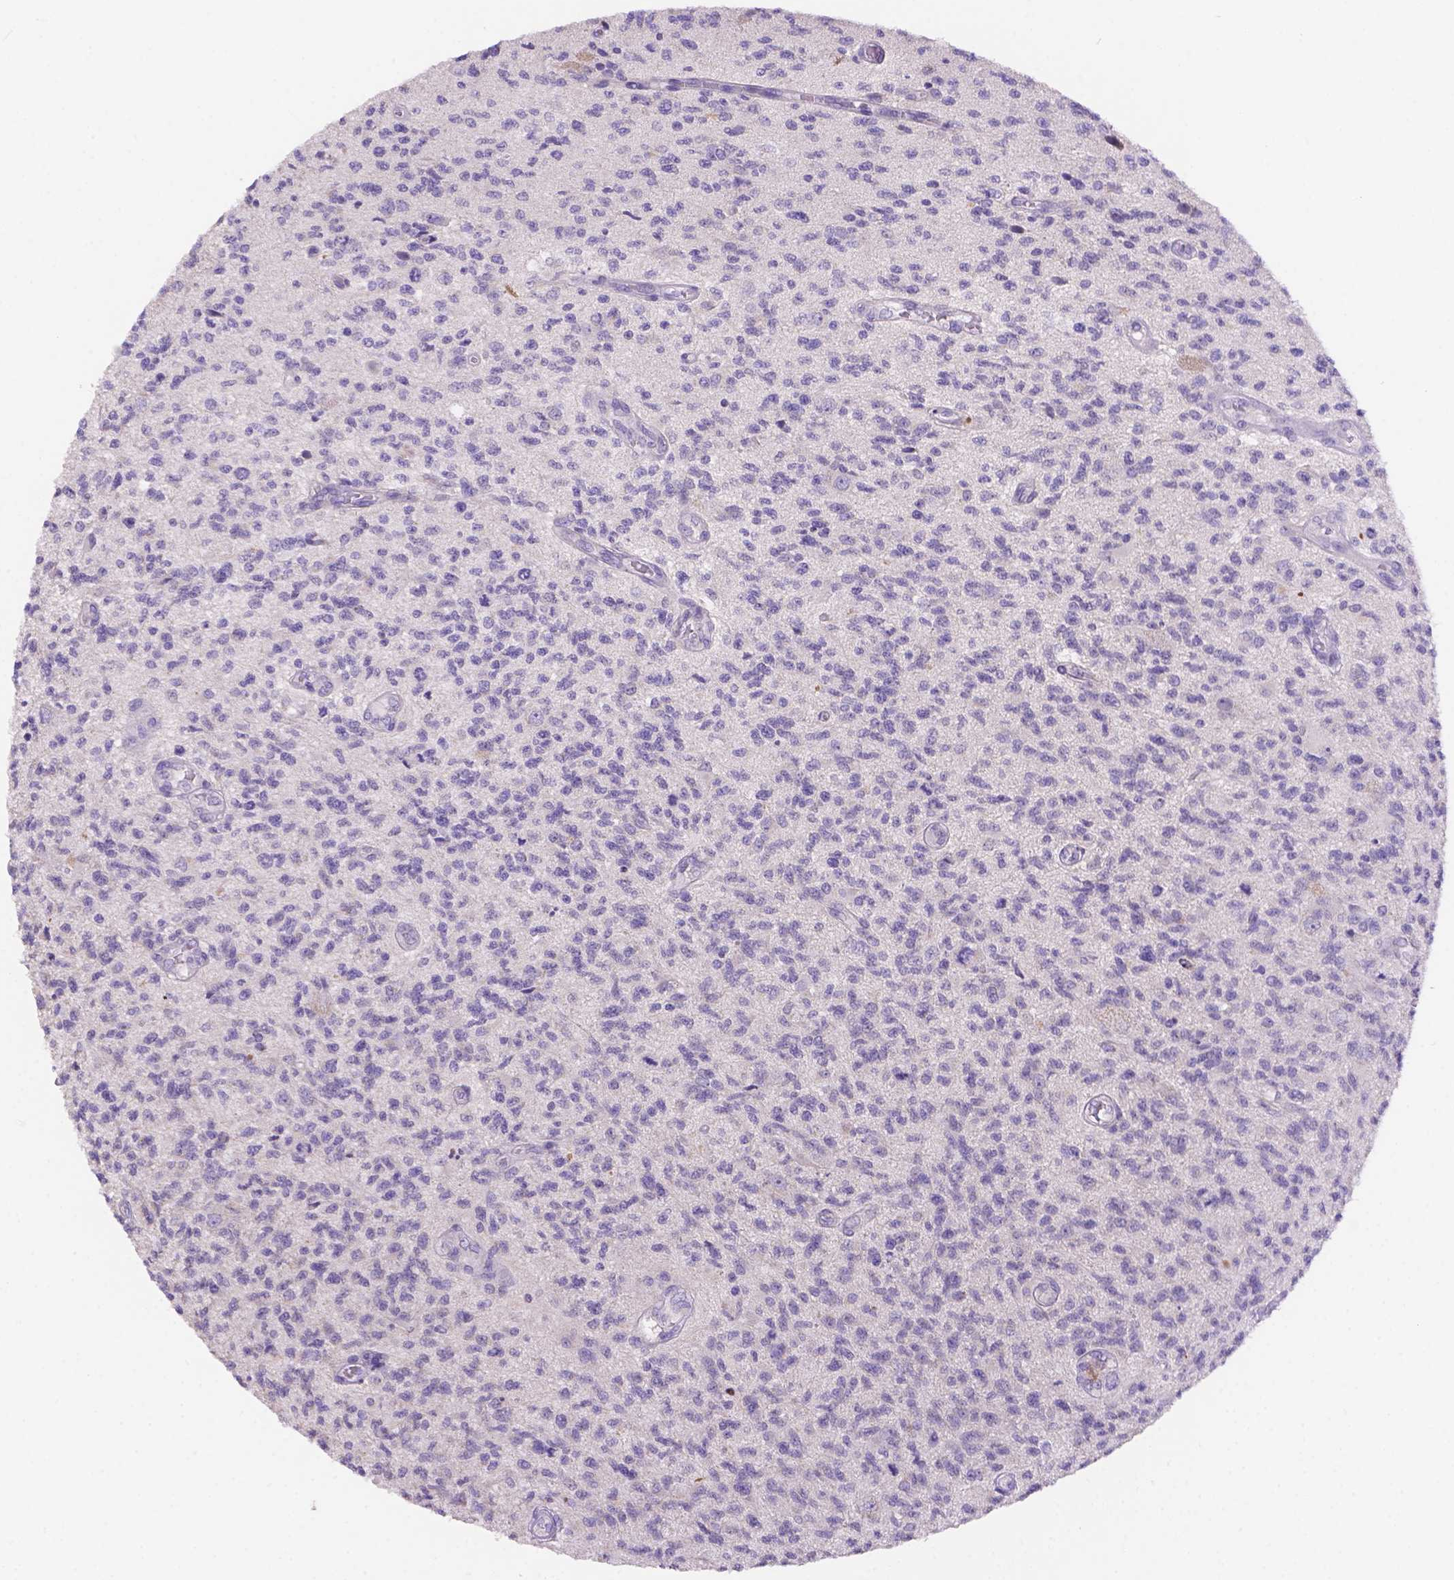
{"staining": {"intensity": "negative", "quantity": "none", "location": "none"}, "tissue": "glioma", "cell_type": "Tumor cells", "image_type": "cancer", "snomed": [{"axis": "morphology", "description": "Glioma, malignant, High grade"}, {"axis": "topography", "description": "Brain"}], "caption": "This image is of malignant glioma (high-grade) stained with immunohistochemistry (IHC) to label a protein in brown with the nuclei are counter-stained blue. There is no positivity in tumor cells.", "gene": "NXPE2", "patient": {"sex": "male", "age": 56}}